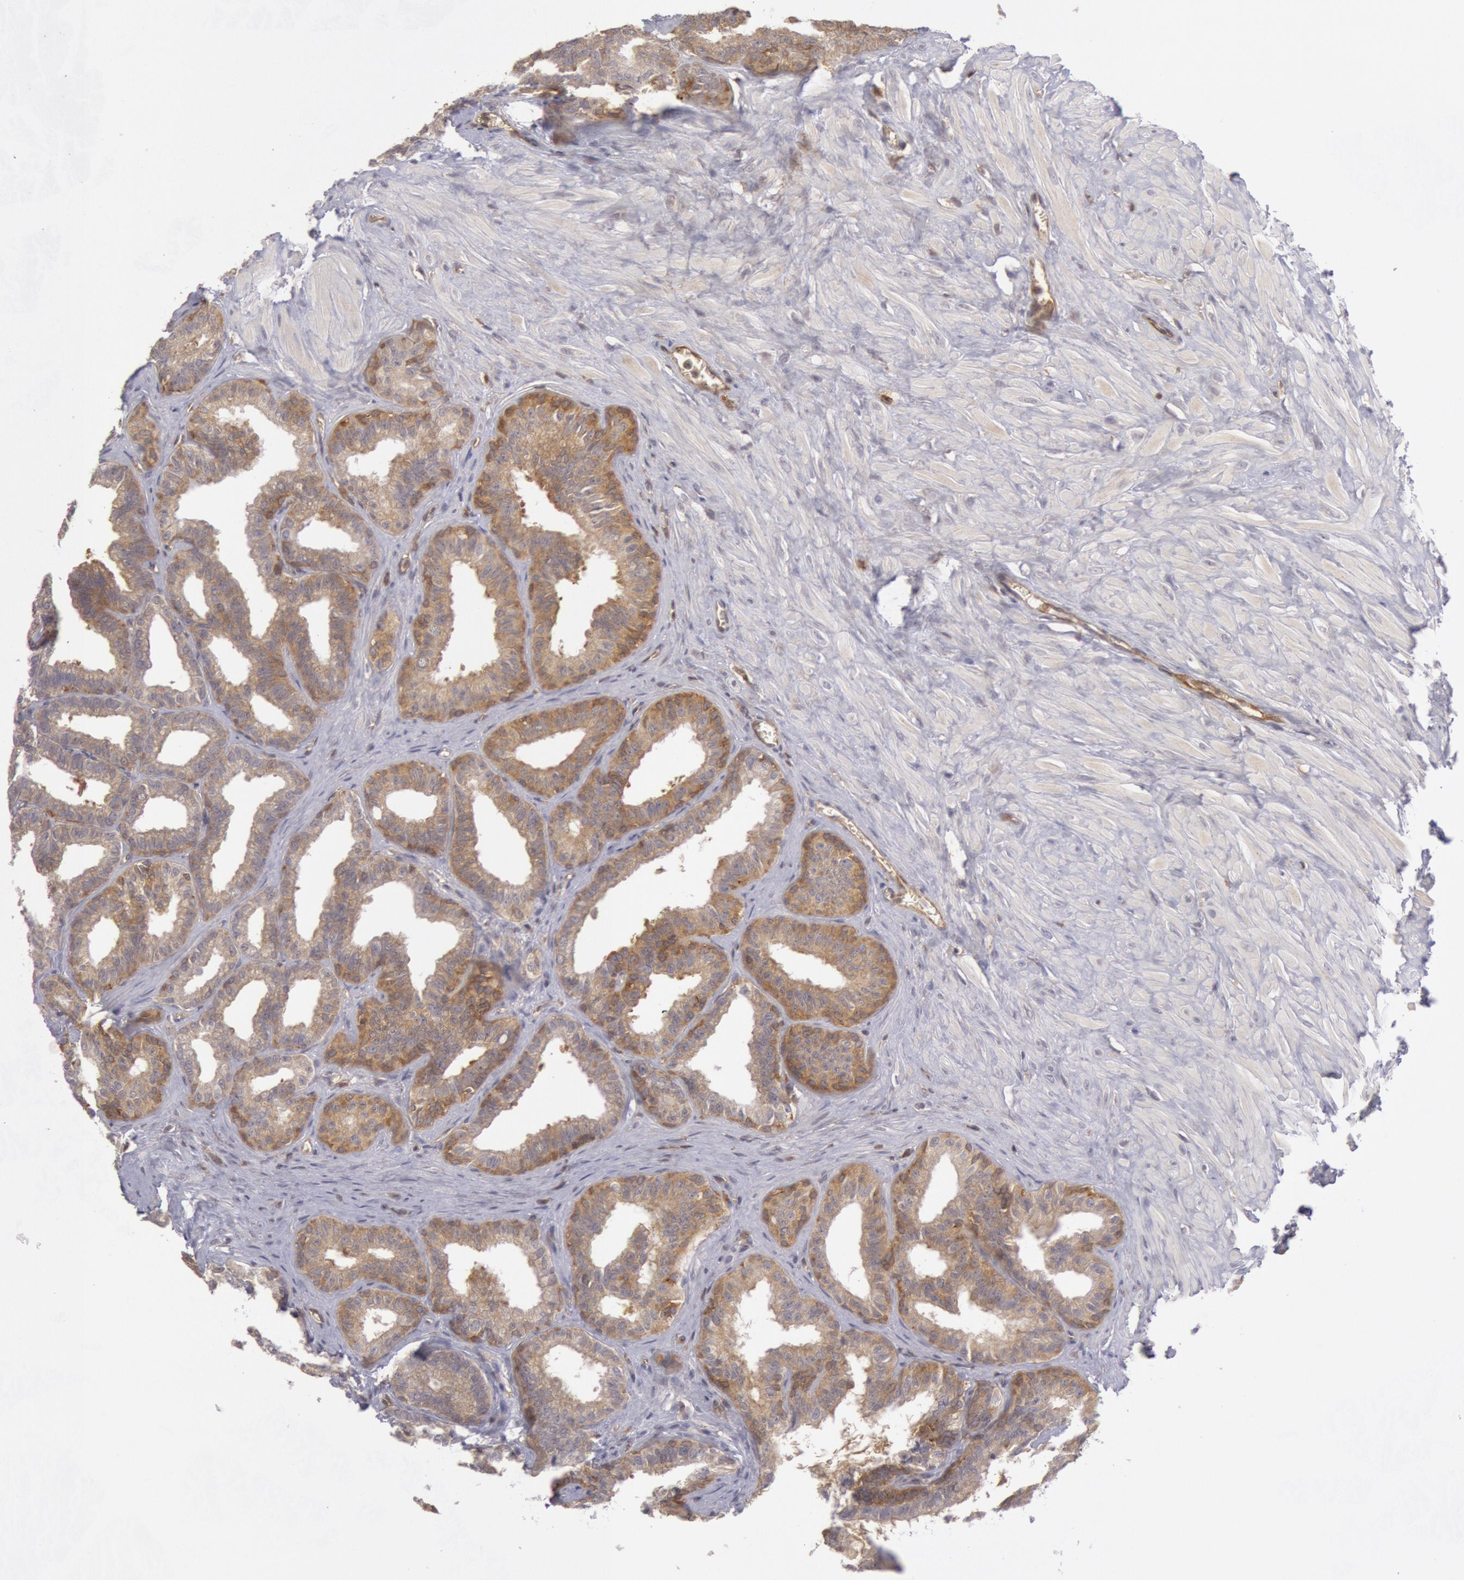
{"staining": {"intensity": "weak", "quantity": ">75%", "location": "cytoplasmic/membranous"}, "tissue": "seminal vesicle", "cell_type": "Glandular cells", "image_type": "normal", "snomed": [{"axis": "morphology", "description": "Normal tissue, NOS"}, {"axis": "topography", "description": "Seminal veicle"}], "caption": "Protein staining of normal seminal vesicle displays weak cytoplasmic/membranous expression in approximately >75% of glandular cells.", "gene": "IKBKB", "patient": {"sex": "male", "age": 26}}